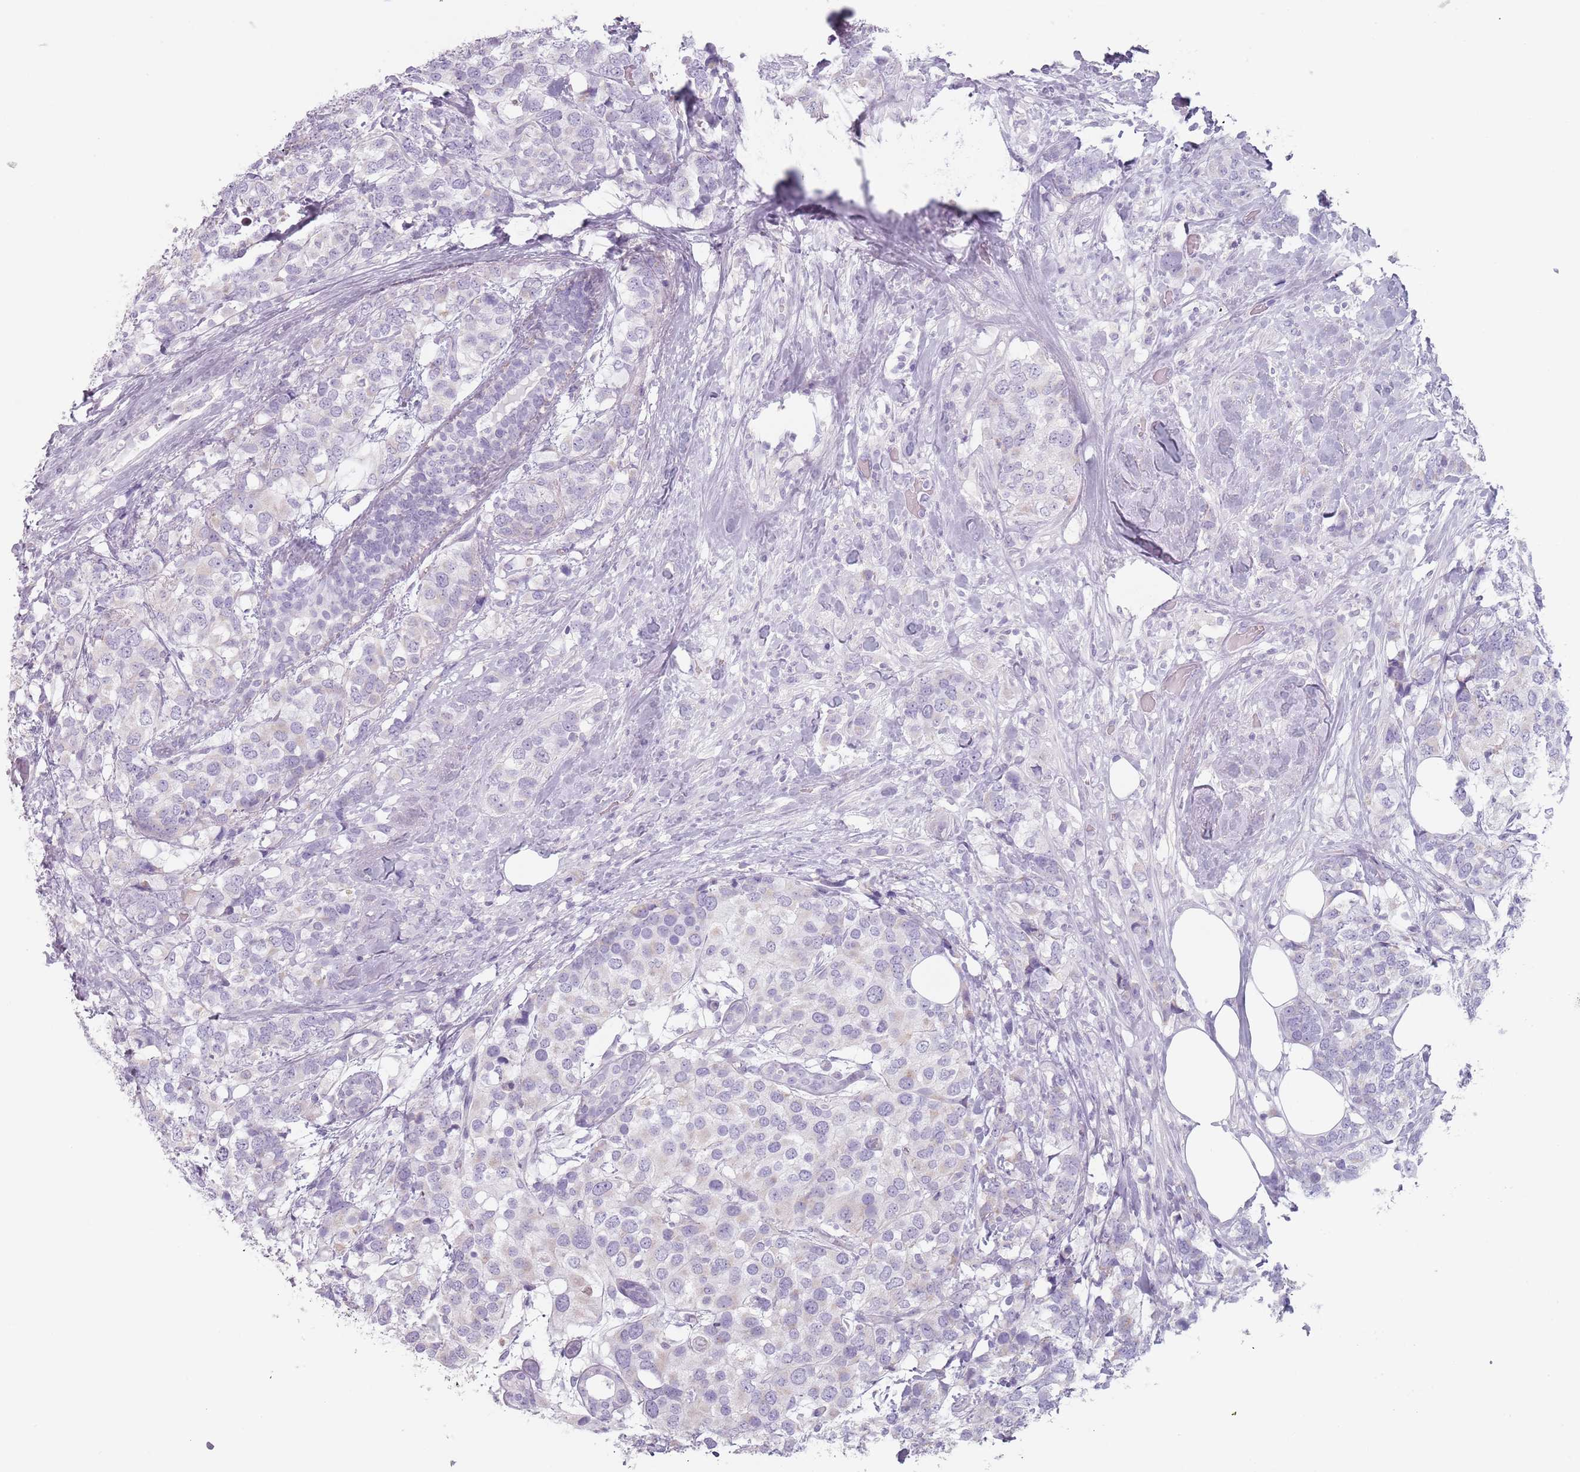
{"staining": {"intensity": "negative", "quantity": "none", "location": "none"}, "tissue": "breast cancer", "cell_type": "Tumor cells", "image_type": "cancer", "snomed": [{"axis": "morphology", "description": "Lobular carcinoma"}, {"axis": "topography", "description": "Breast"}], "caption": "This is an IHC micrograph of breast cancer (lobular carcinoma). There is no positivity in tumor cells.", "gene": "ZNF584", "patient": {"sex": "female", "age": 59}}